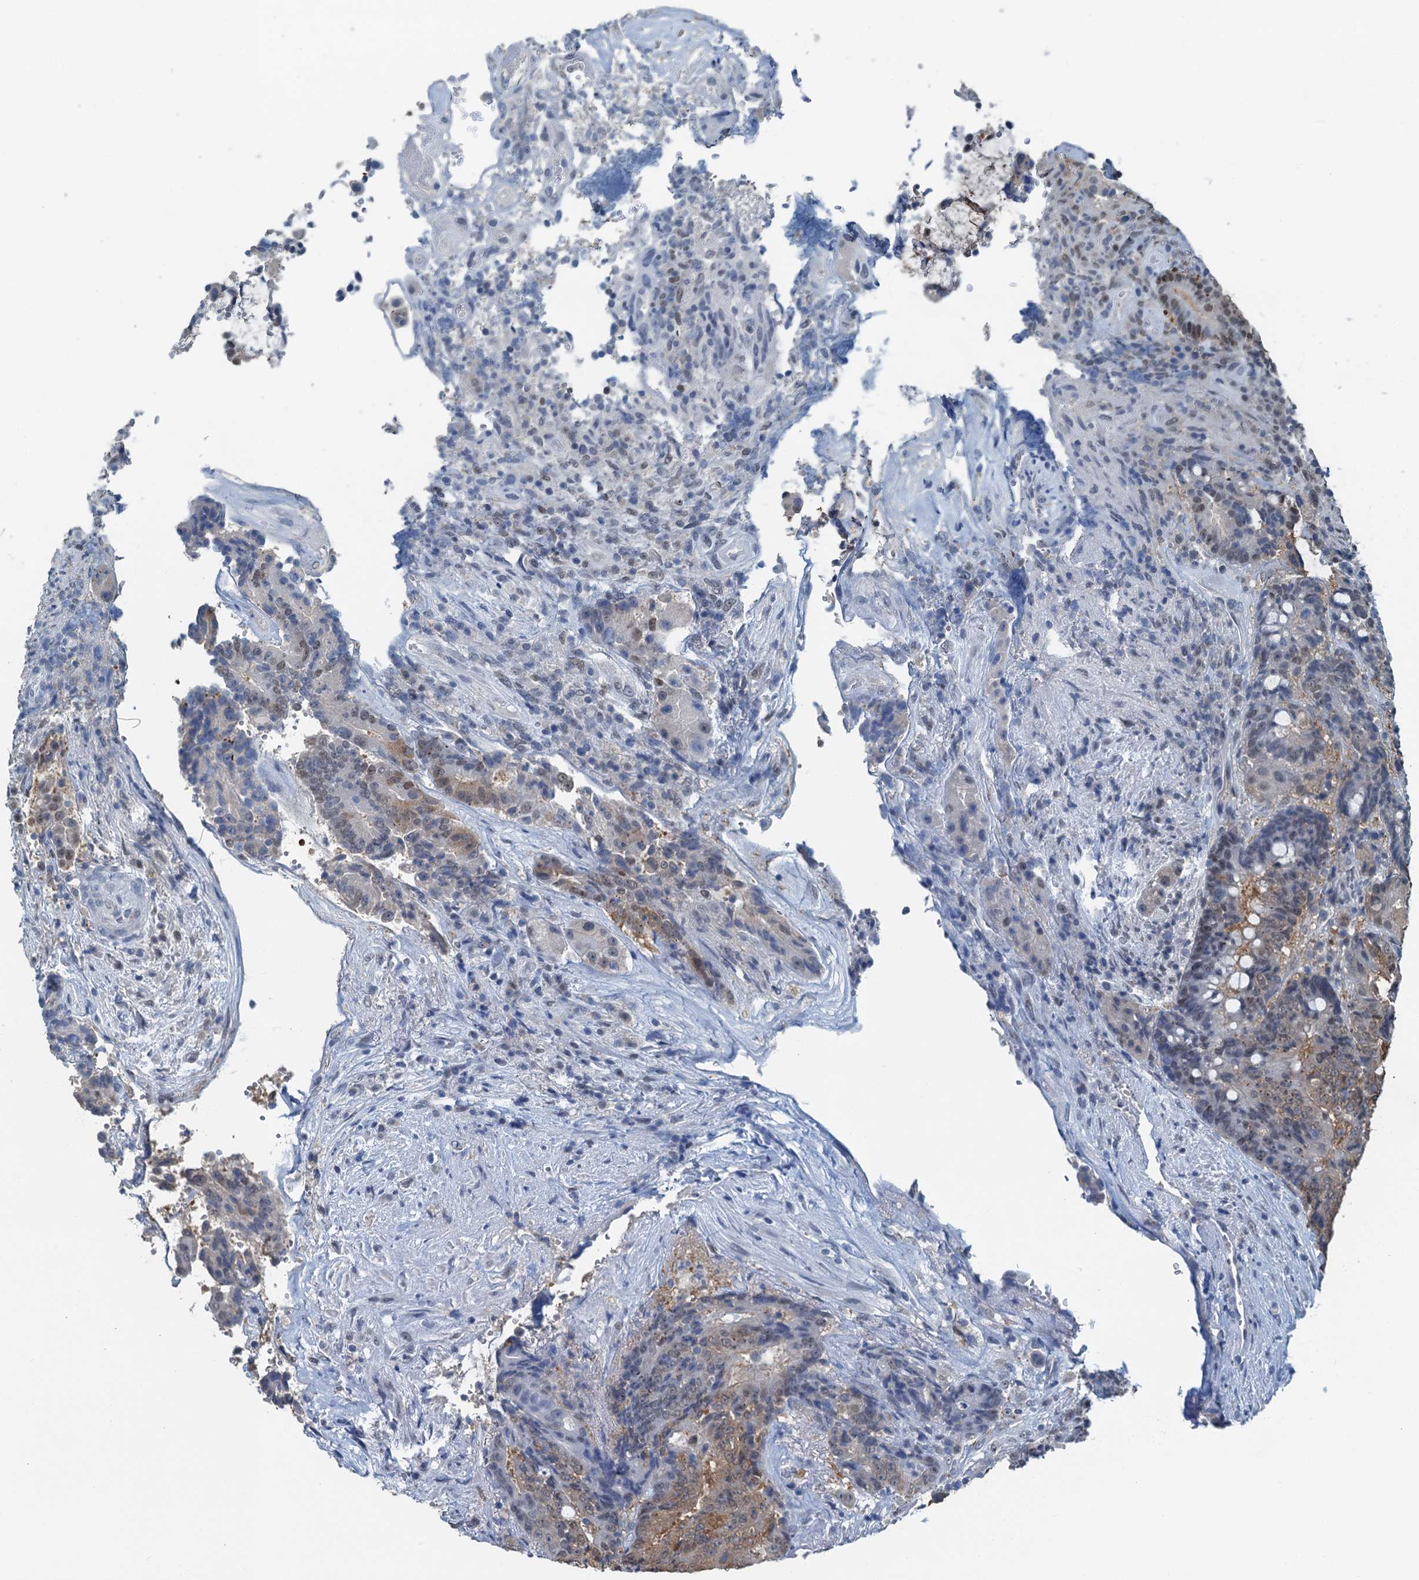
{"staining": {"intensity": "weak", "quantity": "<25%", "location": "nuclear"}, "tissue": "colorectal cancer", "cell_type": "Tumor cells", "image_type": "cancer", "snomed": [{"axis": "morphology", "description": "Adenocarcinoma, NOS"}, {"axis": "topography", "description": "Rectum"}], "caption": "The histopathology image exhibits no significant staining in tumor cells of adenocarcinoma (colorectal).", "gene": "AHCY", "patient": {"sex": "male", "age": 69}}